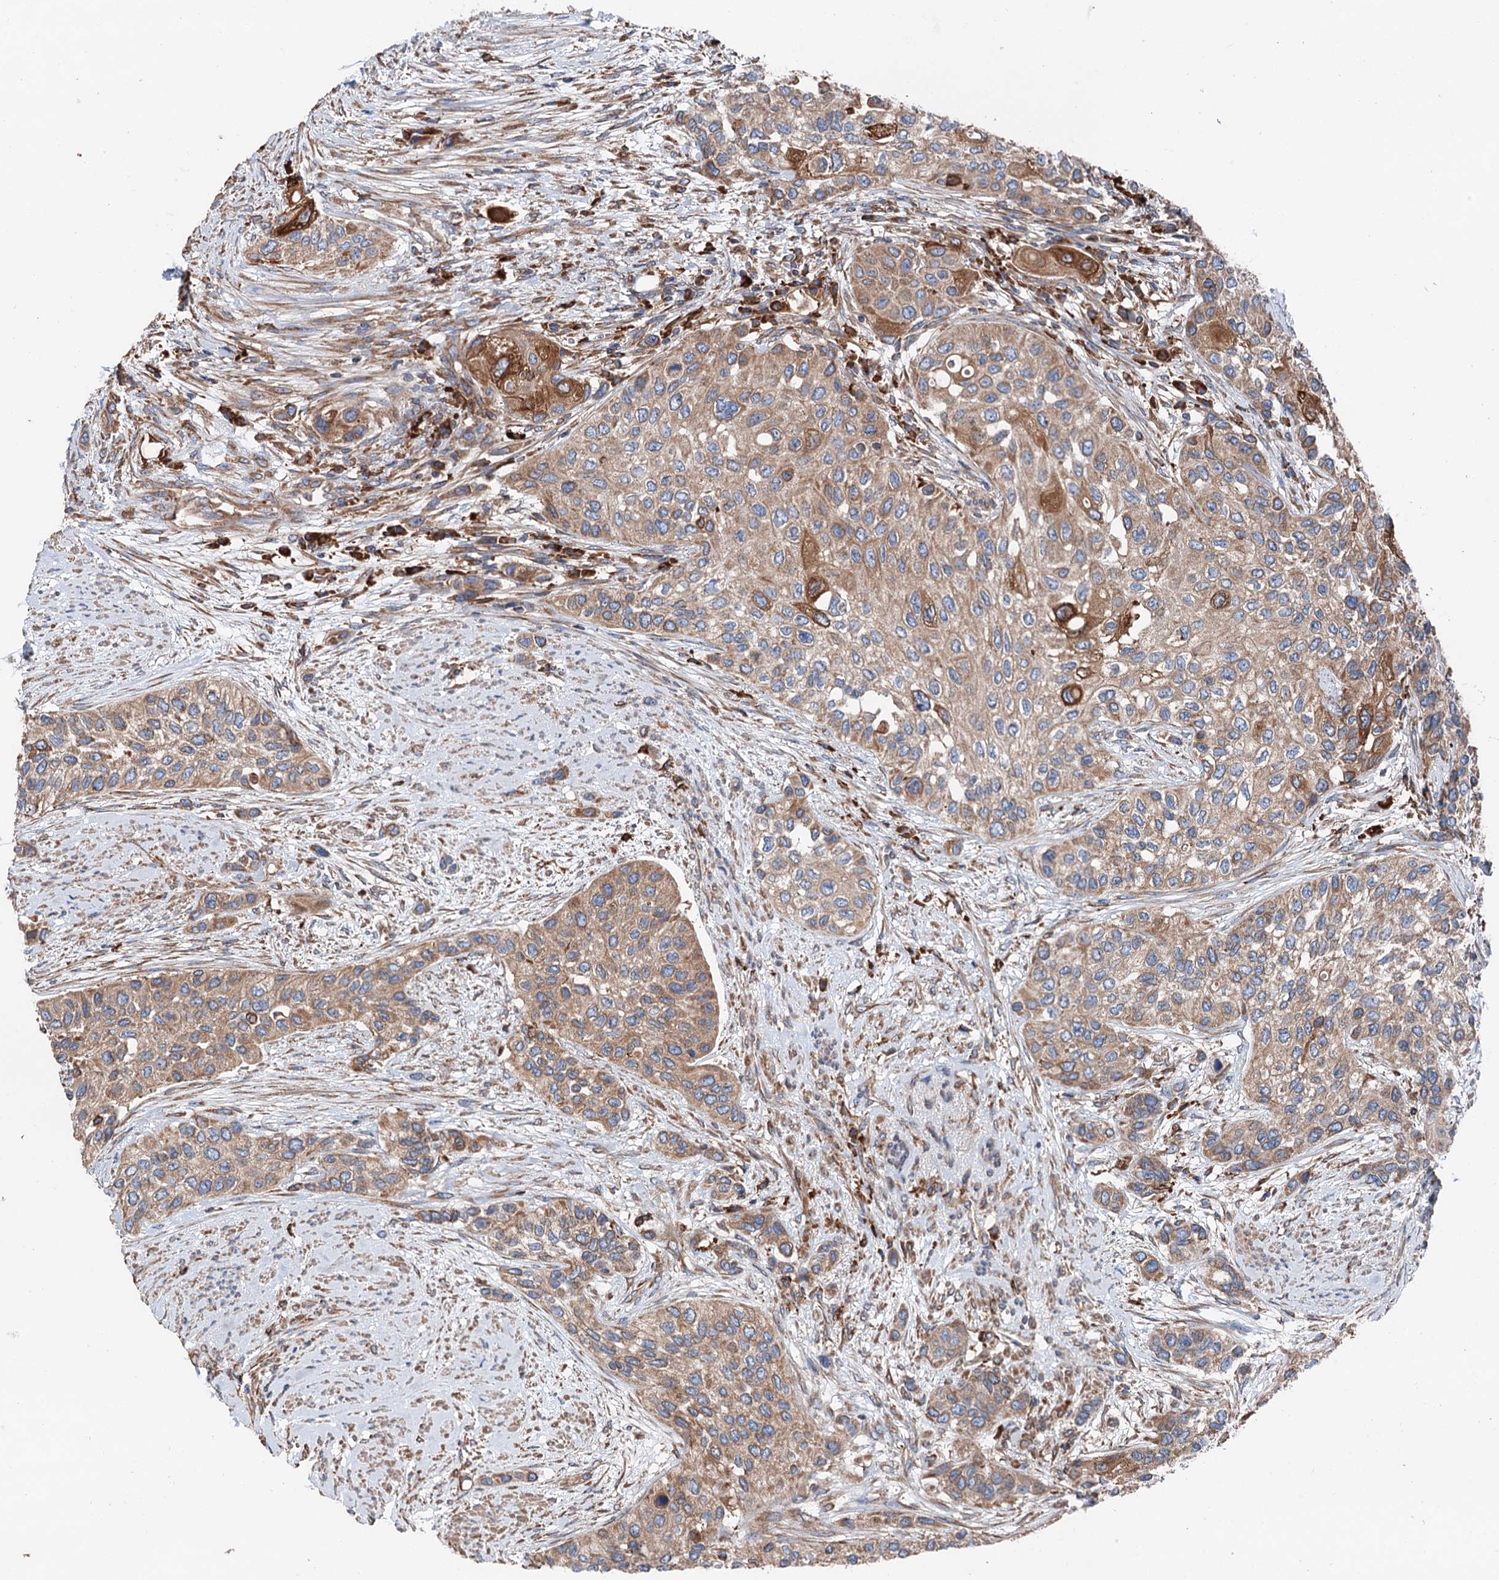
{"staining": {"intensity": "moderate", "quantity": ">75%", "location": "cytoplasmic/membranous"}, "tissue": "urothelial cancer", "cell_type": "Tumor cells", "image_type": "cancer", "snomed": [{"axis": "morphology", "description": "Normal tissue, NOS"}, {"axis": "morphology", "description": "Urothelial carcinoma, High grade"}, {"axis": "topography", "description": "Vascular tissue"}, {"axis": "topography", "description": "Urinary bladder"}], "caption": "The image demonstrates a brown stain indicating the presence of a protein in the cytoplasmic/membranous of tumor cells in urothelial cancer. The staining is performed using DAB (3,3'-diaminobenzidine) brown chromogen to label protein expression. The nuclei are counter-stained blue using hematoxylin.", "gene": "ERP29", "patient": {"sex": "female", "age": 56}}